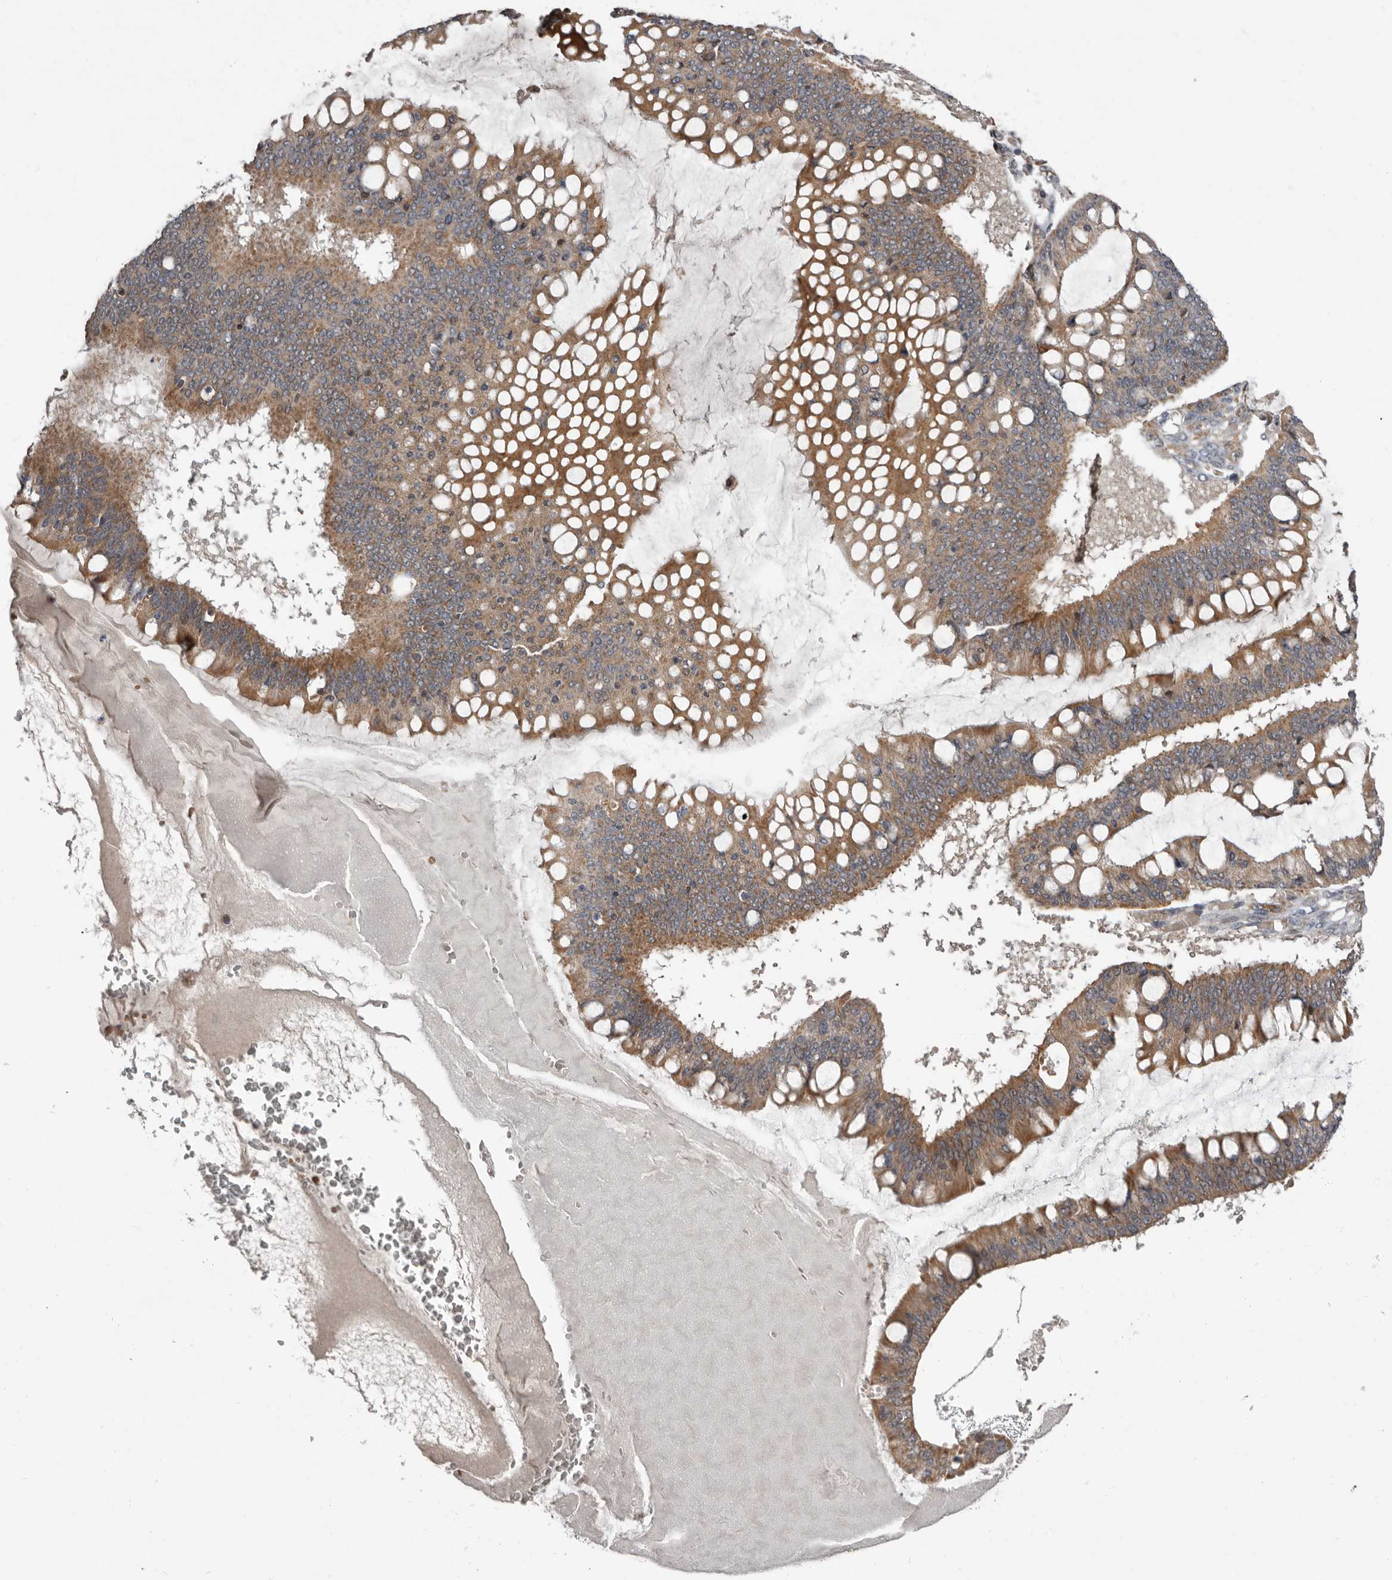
{"staining": {"intensity": "moderate", "quantity": ">75%", "location": "cytoplasmic/membranous"}, "tissue": "ovarian cancer", "cell_type": "Tumor cells", "image_type": "cancer", "snomed": [{"axis": "morphology", "description": "Cystadenocarcinoma, mucinous, NOS"}, {"axis": "topography", "description": "Ovary"}], "caption": "A brown stain labels moderate cytoplasmic/membranous expression of a protein in ovarian cancer tumor cells. The protein is shown in brown color, while the nuclei are stained blue.", "gene": "FGFR4", "patient": {"sex": "female", "age": 73}}